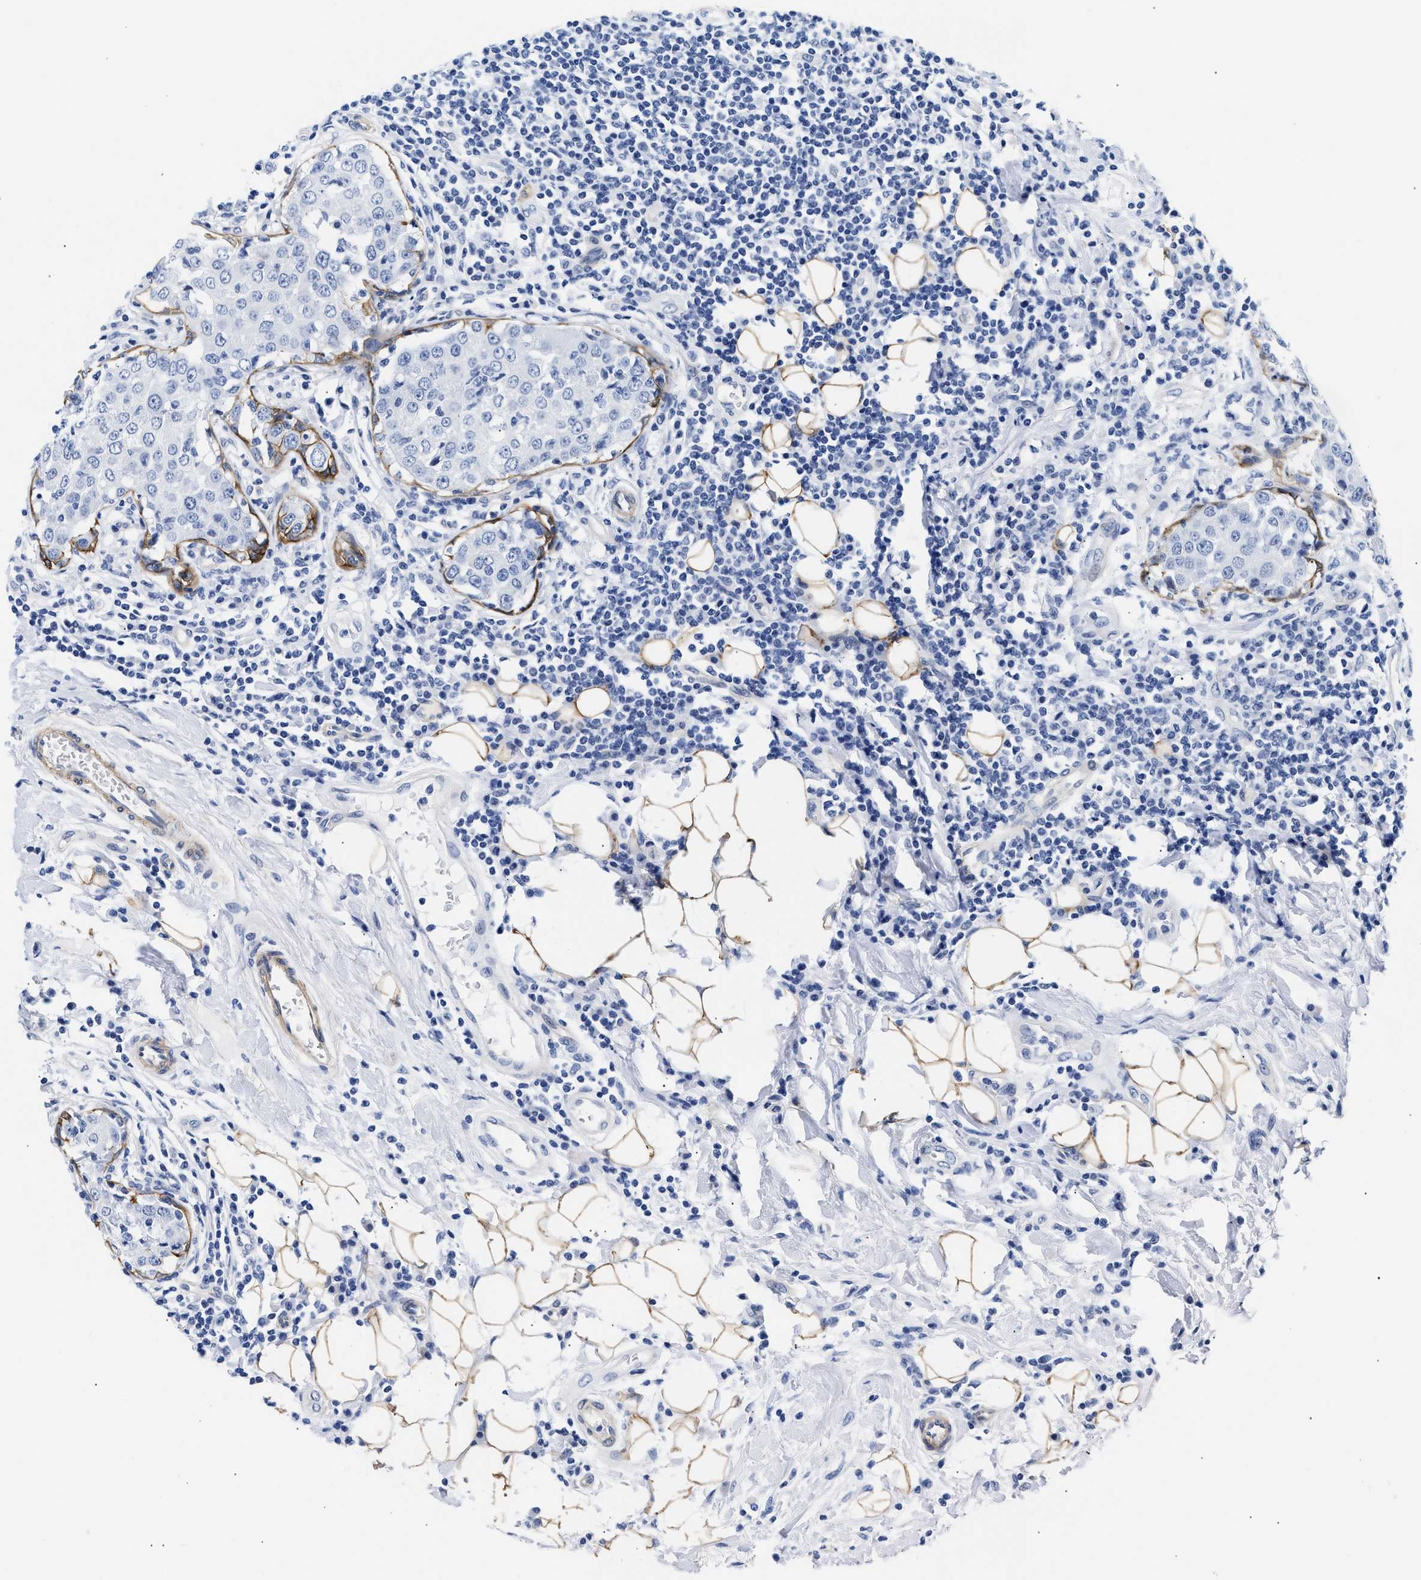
{"staining": {"intensity": "negative", "quantity": "none", "location": "none"}, "tissue": "breast cancer", "cell_type": "Tumor cells", "image_type": "cancer", "snomed": [{"axis": "morphology", "description": "Duct carcinoma"}, {"axis": "topography", "description": "Breast"}], "caption": "IHC image of neoplastic tissue: breast invasive ductal carcinoma stained with DAB (3,3'-diaminobenzidine) exhibits no significant protein staining in tumor cells.", "gene": "TRIM29", "patient": {"sex": "female", "age": 27}}